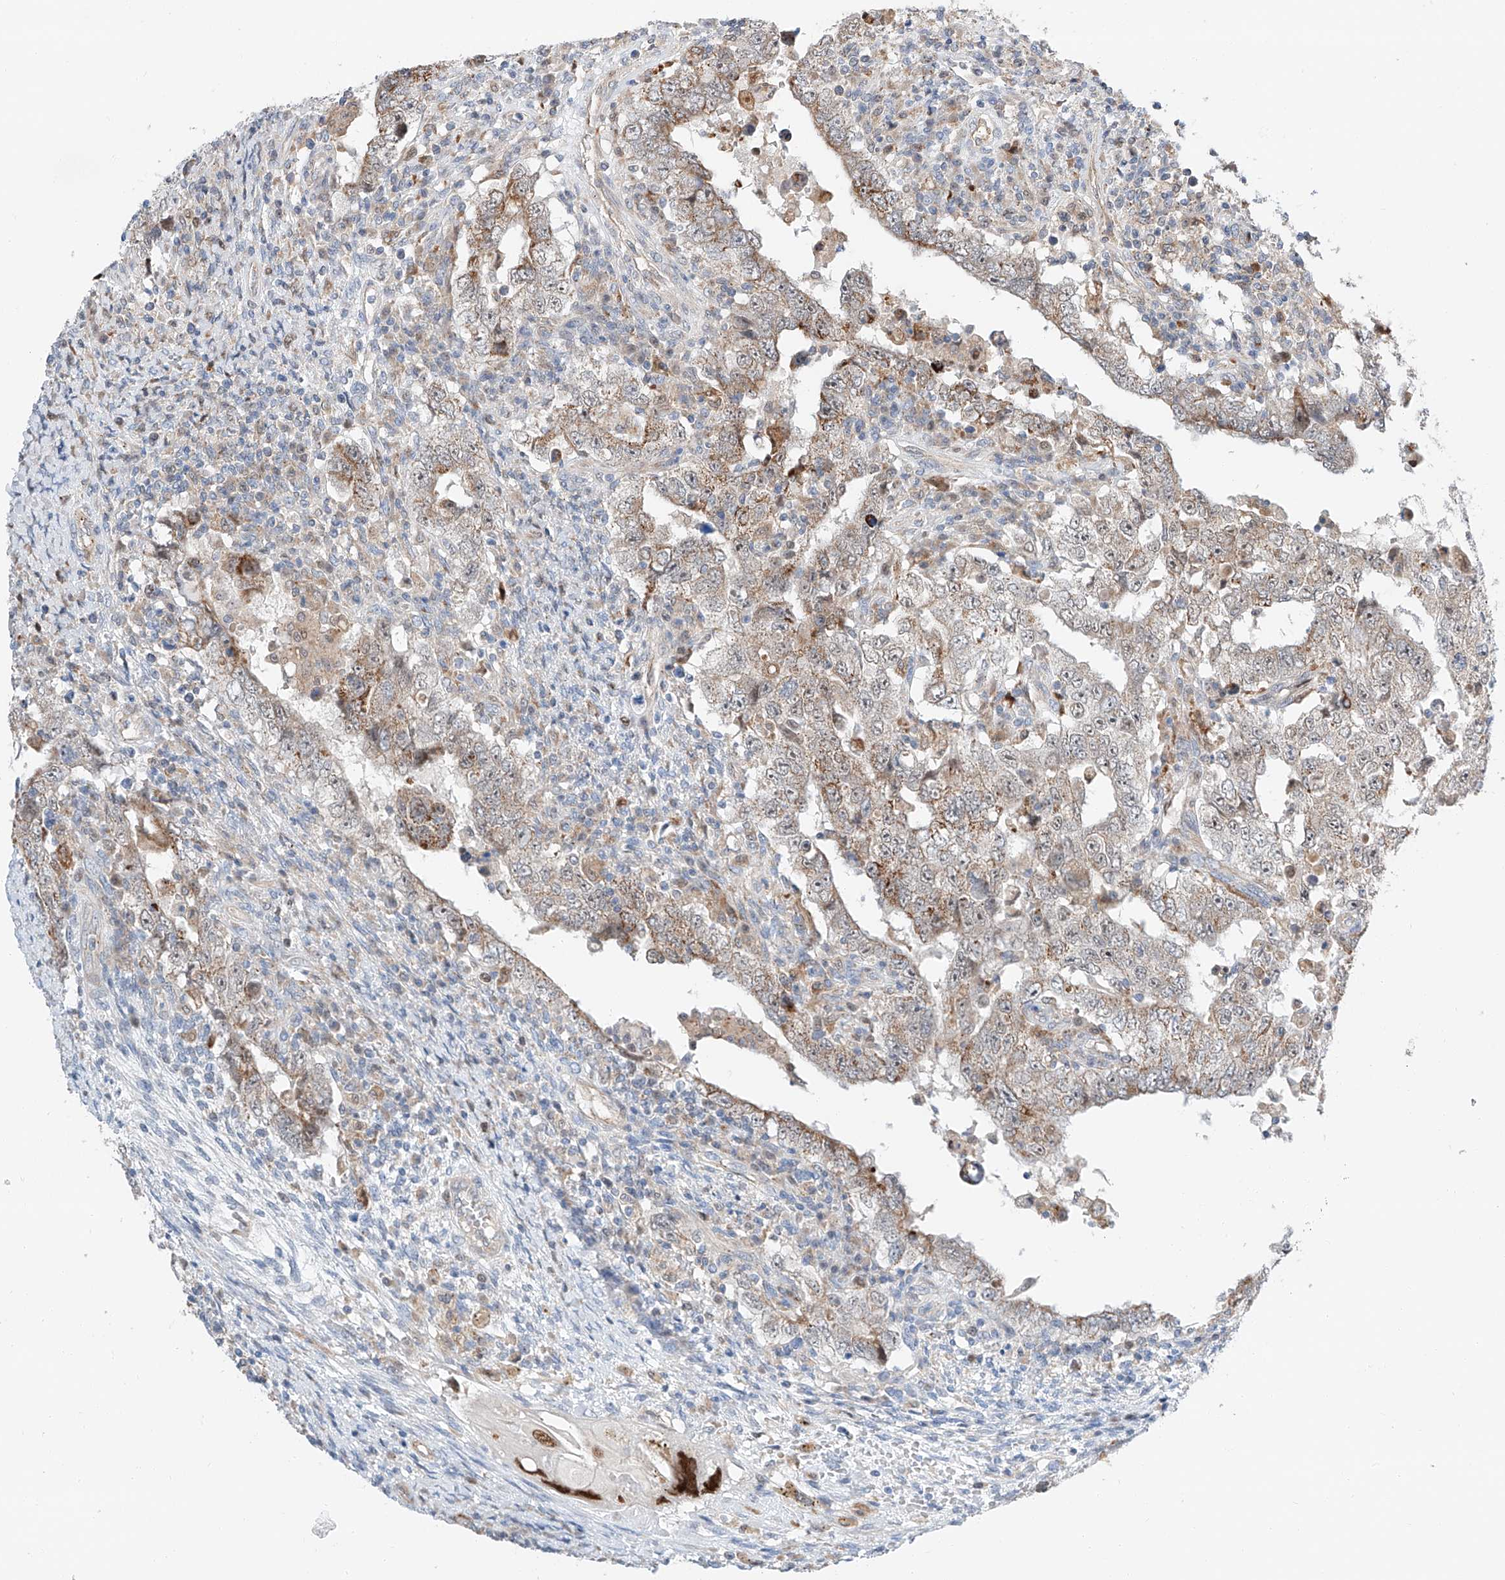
{"staining": {"intensity": "moderate", "quantity": "25%-75%", "location": "cytoplasmic/membranous"}, "tissue": "testis cancer", "cell_type": "Tumor cells", "image_type": "cancer", "snomed": [{"axis": "morphology", "description": "Carcinoma, Embryonal, NOS"}, {"axis": "topography", "description": "Testis"}], "caption": "IHC (DAB) staining of embryonal carcinoma (testis) demonstrates moderate cytoplasmic/membranous protein expression in approximately 25%-75% of tumor cells. The protein of interest is shown in brown color, while the nuclei are stained blue.", "gene": "CLDND1", "patient": {"sex": "male", "age": 26}}